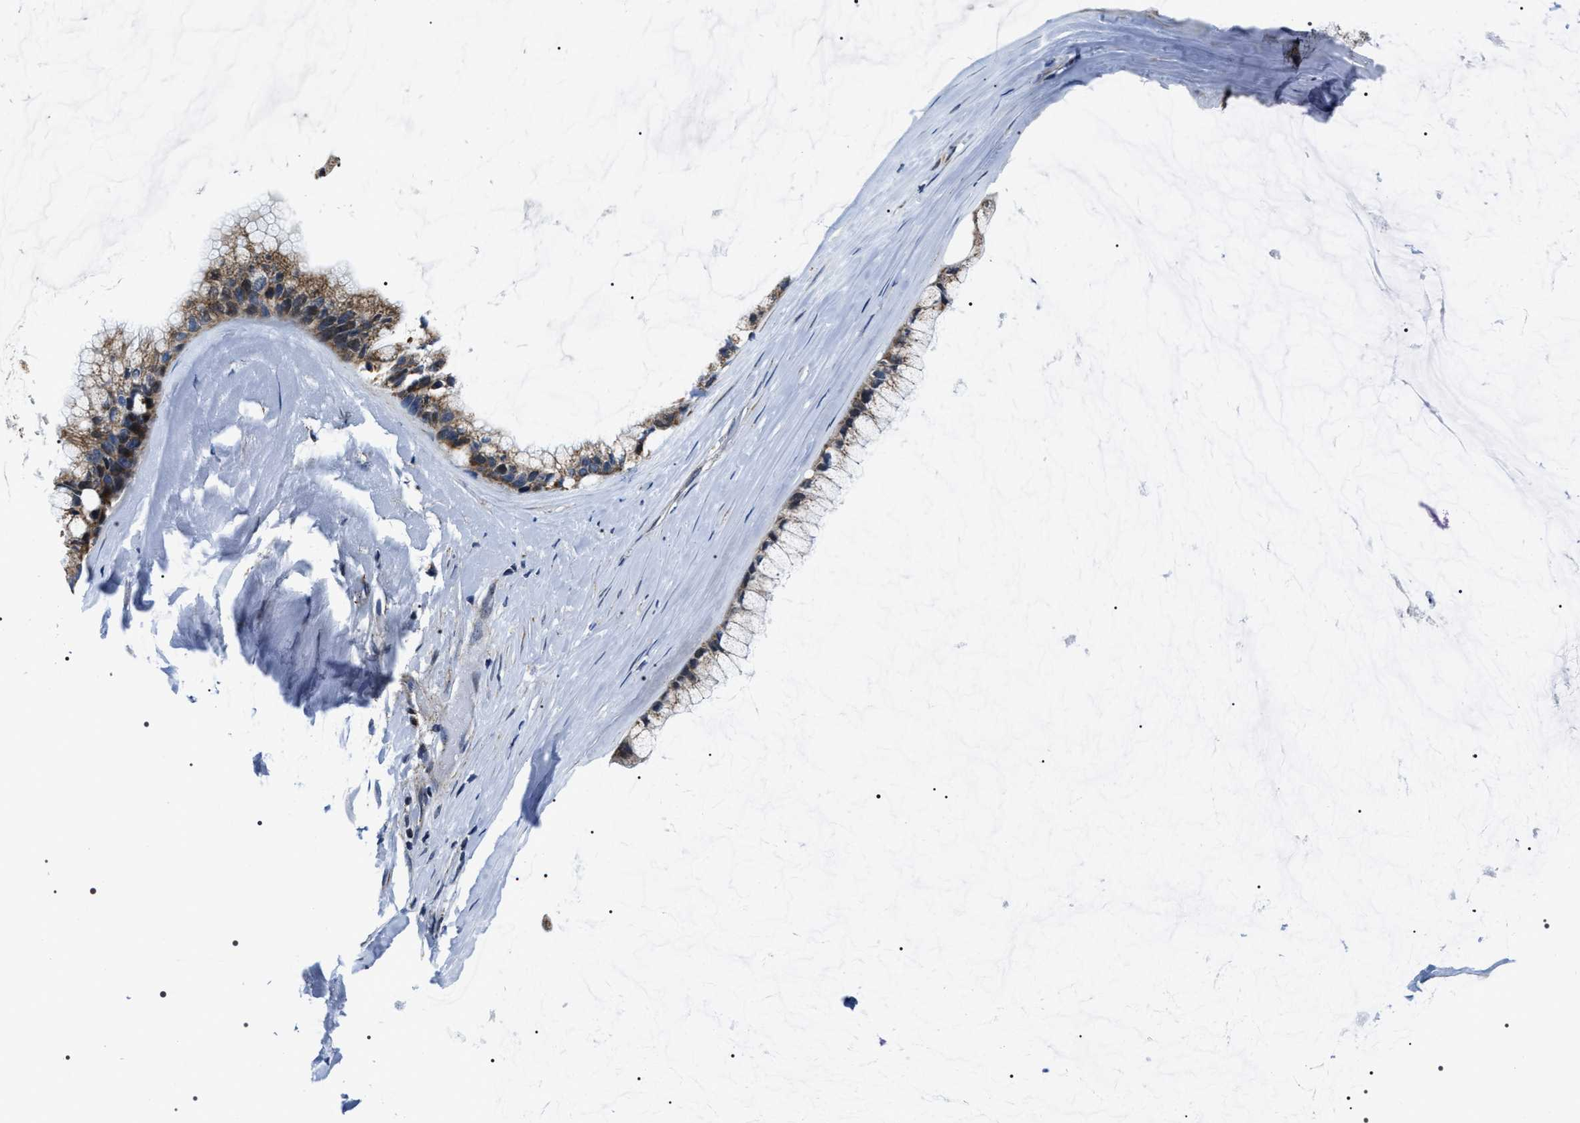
{"staining": {"intensity": "moderate", "quantity": ">75%", "location": "cytoplasmic/membranous"}, "tissue": "ovarian cancer", "cell_type": "Tumor cells", "image_type": "cancer", "snomed": [{"axis": "morphology", "description": "Cystadenocarcinoma, mucinous, NOS"}, {"axis": "topography", "description": "Ovary"}], "caption": "Tumor cells demonstrate medium levels of moderate cytoplasmic/membranous expression in approximately >75% of cells in human ovarian cancer.", "gene": "NTMT1", "patient": {"sex": "female", "age": 39}}